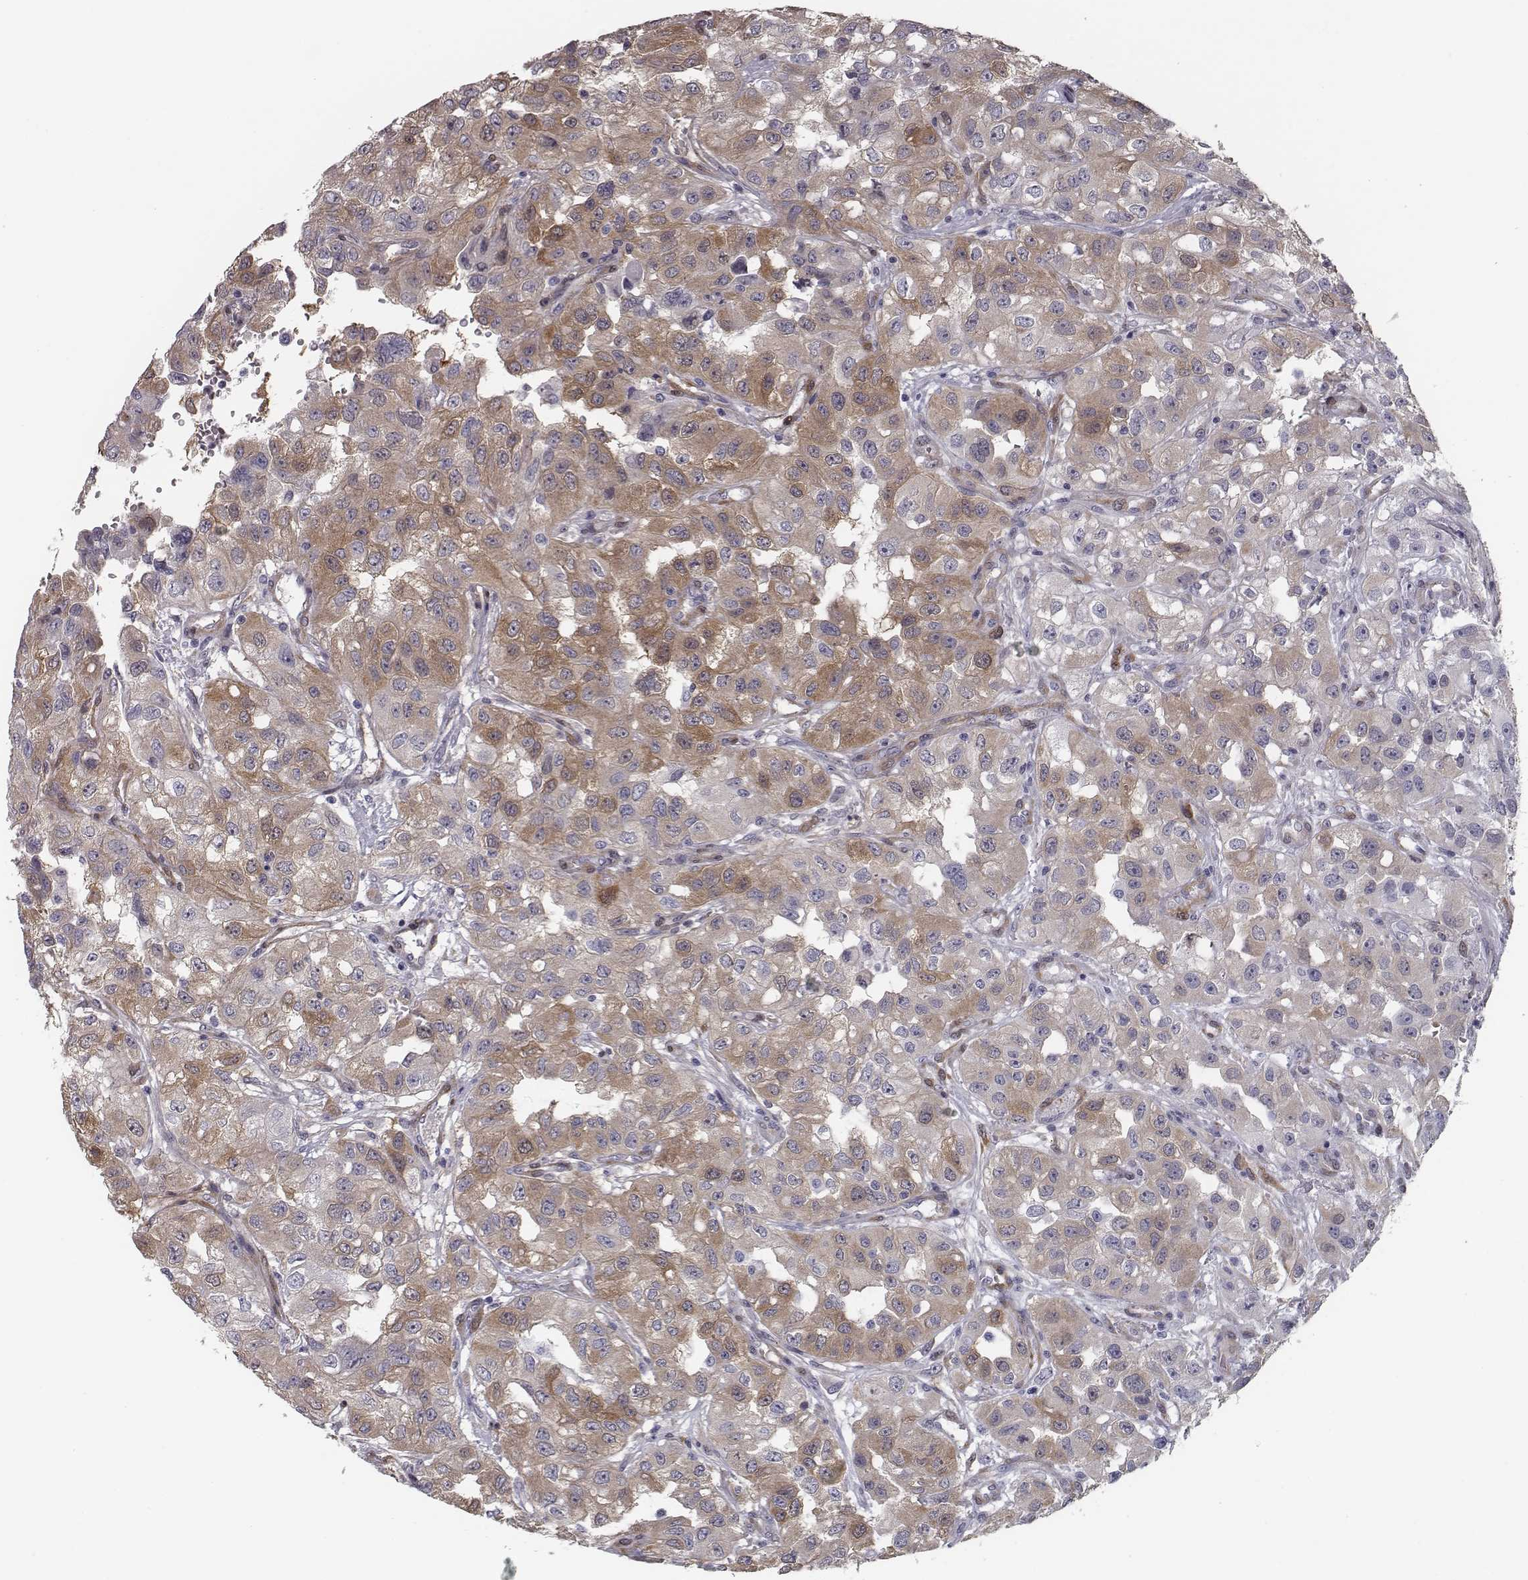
{"staining": {"intensity": "weak", "quantity": "25%-75%", "location": "cytoplasmic/membranous"}, "tissue": "renal cancer", "cell_type": "Tumor cells", "image_type": "cancer", "snomed": [{"axis": "morphology", "description": "Adenocarcinoma, NOS"}, {"axis": "topography", "description": "Kidney"}], "caption": "Adenocarcinoma (renal) stained with immunohistochemistry shows weak cytoplasmic/membranous expression in about 25%-75% of tumor cells.", "gene": "ISYNA1", "patient": {"sex": "male", "age": 64}}